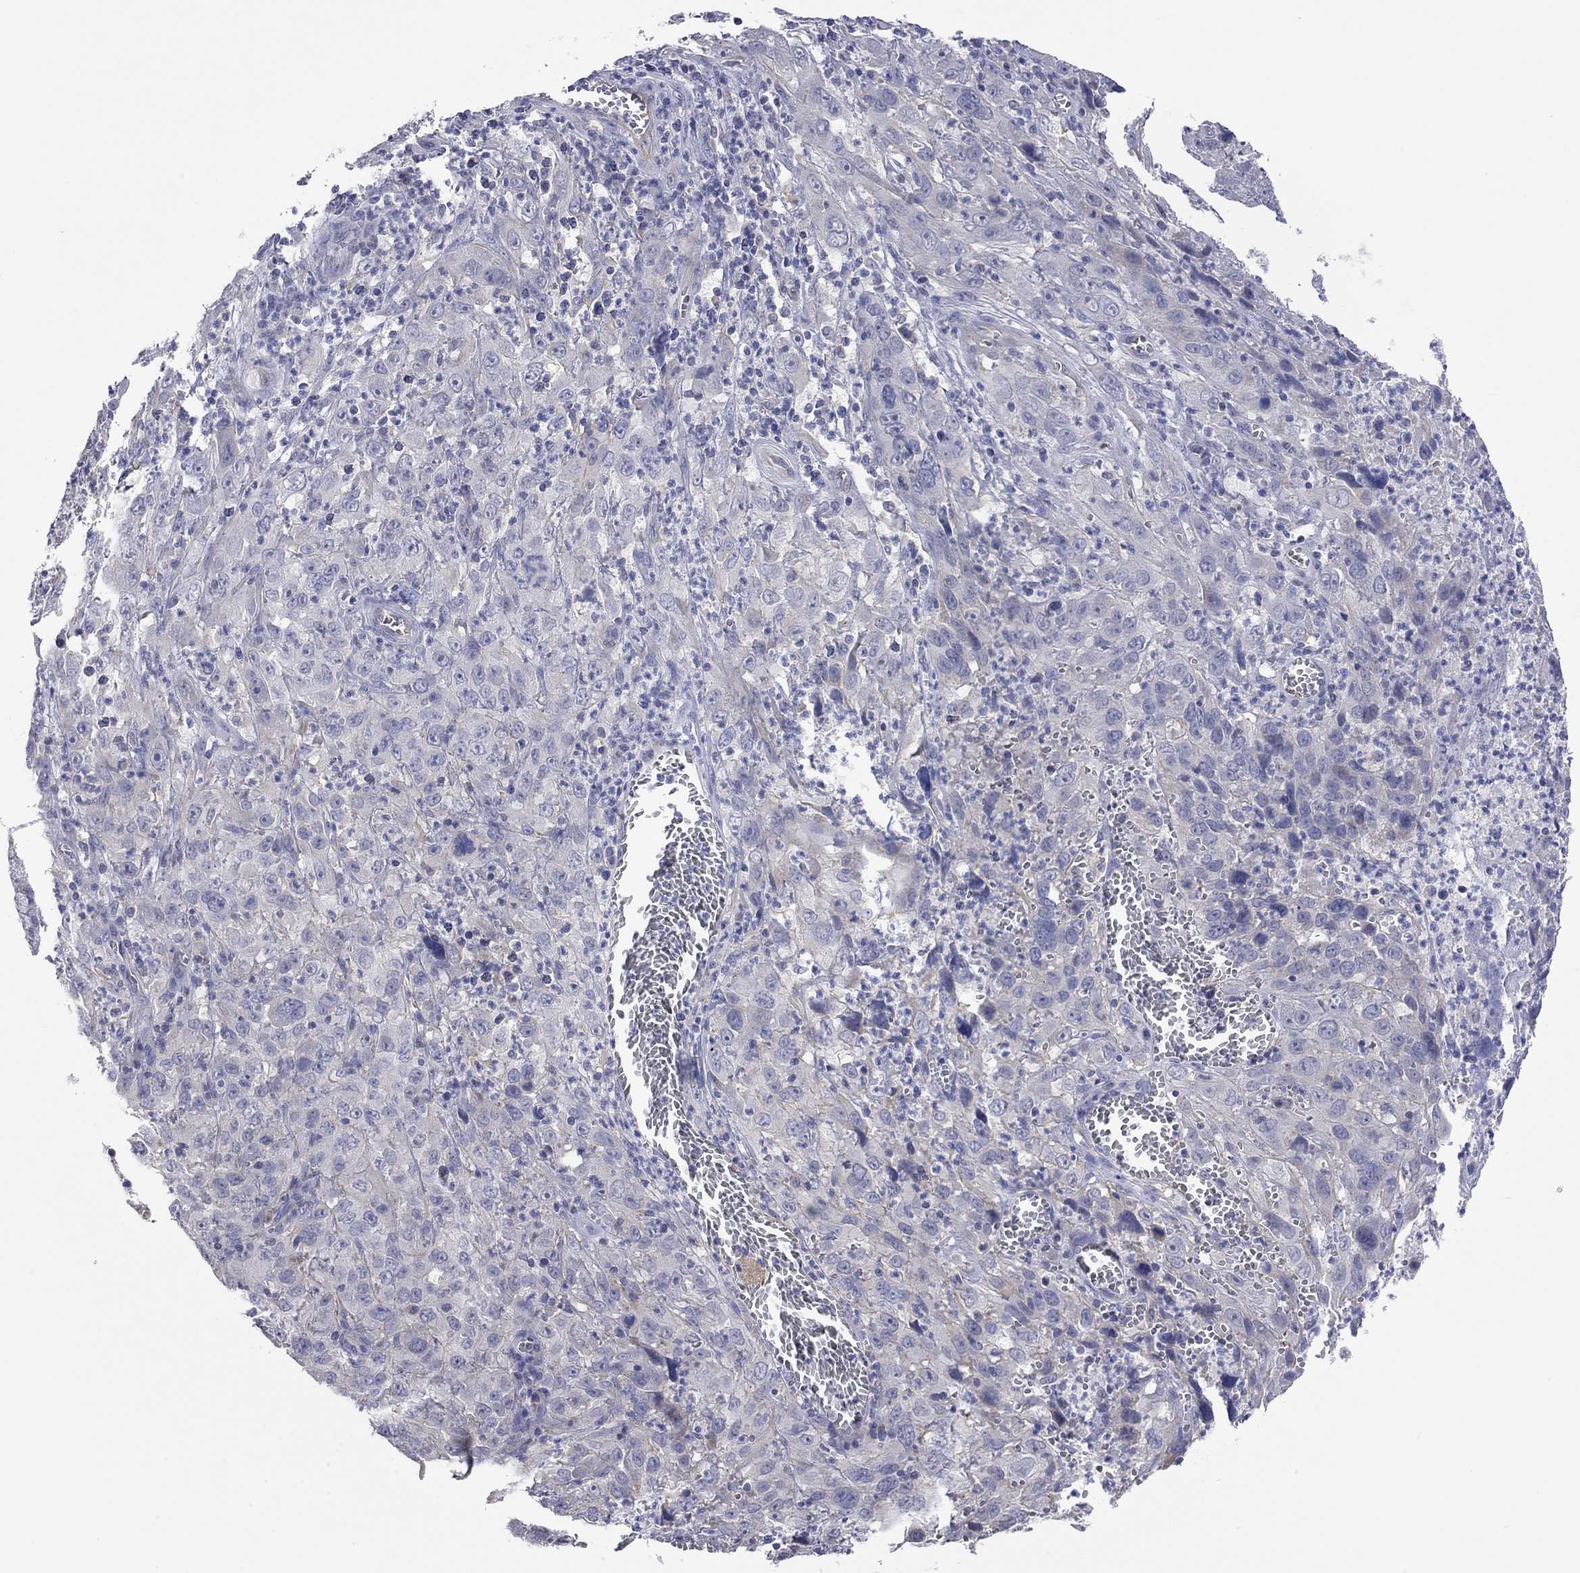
{"staining": {"intensity": "negative", "quantity": "none", "location": "none"}, "tissue": "cervical cancer", "cell_type": "Tumor cells", "image_type": "cancer", "snomed": [{"axis": "morphology", "description": "Squamous cell carcinoma, NOS"}, {"axis": "topography", "description": "Cervix"}], "caption": "High power microscopy histopathology image of an IHC photomicrograph of cervical cancer, revealing no significant staining in tumor cells.", "gene": "KCNB1", "patient": {"sex": "female", "age": 32}}